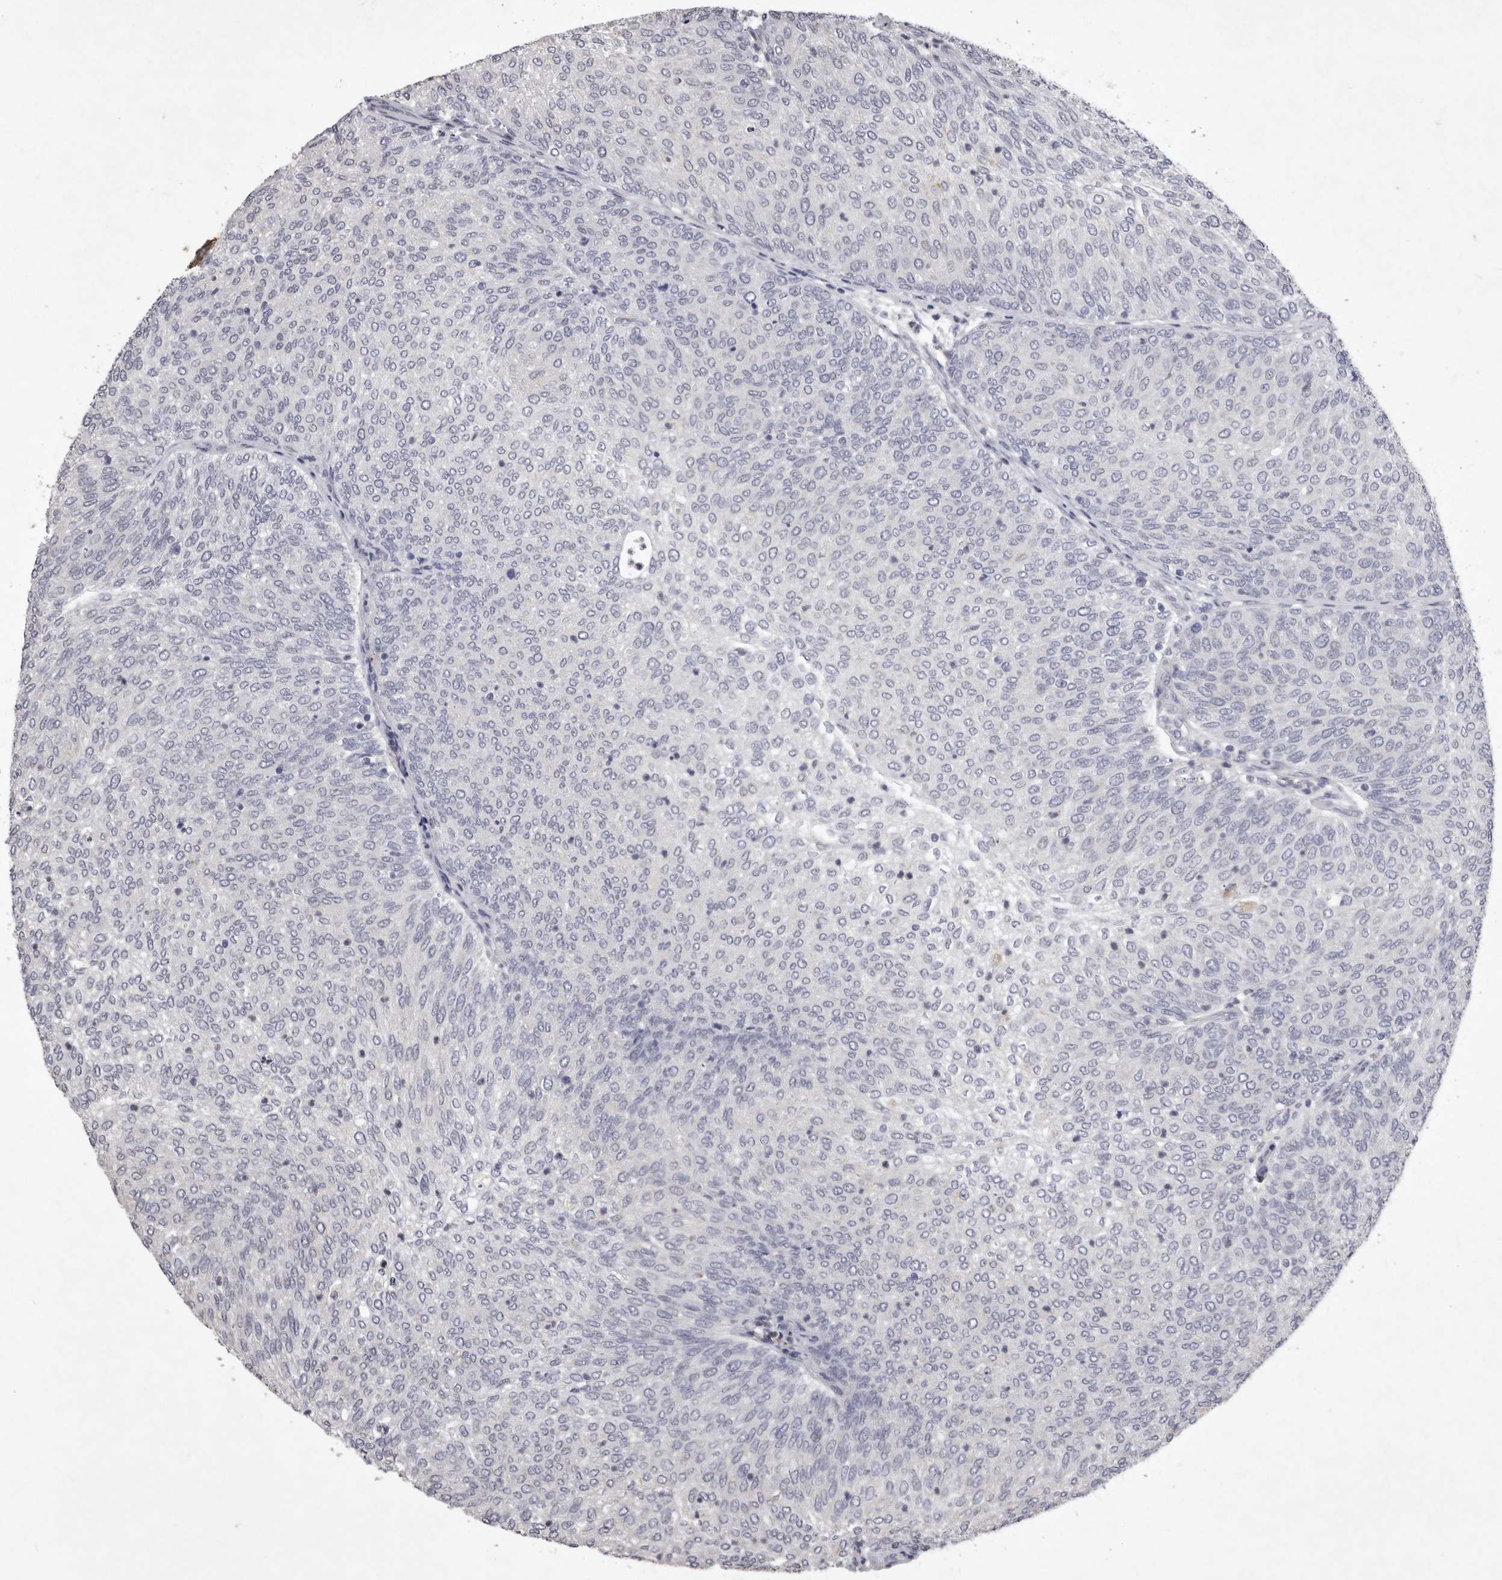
{"staining": {"intensity": "negative", "quantity": "none", "location": "none"}, "tissue": "urothelial cancer", "cell_type": "Tumor cells", "image_type": "cancer", "snomed": [{"axis": "morphology", "description": "Urothelial carcinoma, Low grade"}, {"axis": "topography", "description": "Urinary bladder"}], "caption": "There is no significant expression in tumor cells of urothelial cancer. Brightfield microscopy of IHC stained with DAB (brown) and hematoxylin (blue), captured at high magnification.", "gene": "NKAIN4", "patient": {"sex": "female", "age": 79}}